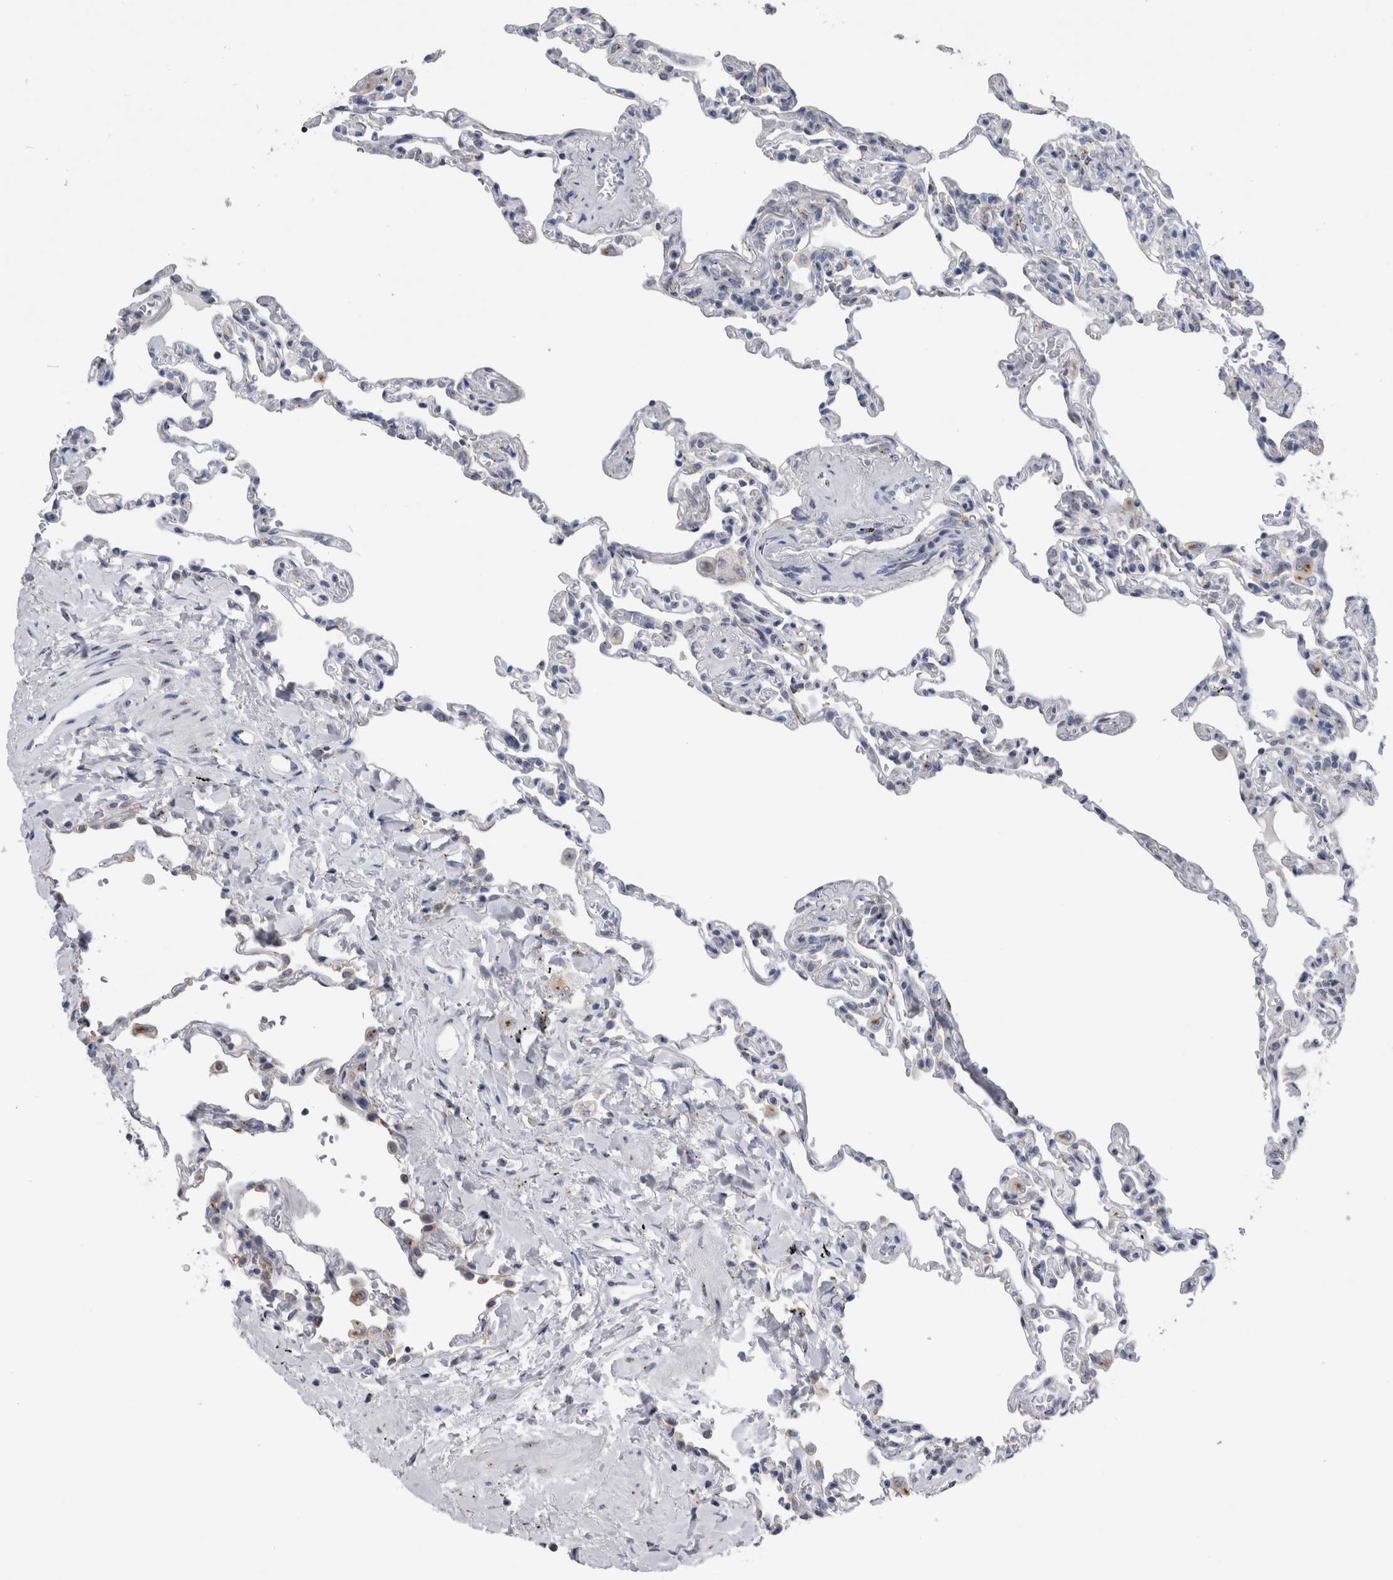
{"staining": {"intensity": "negative", "quantity": "none", "location": "none"}, "tissue": "lung", "cell_type": "Alveolar cells", "image_type": "normal", "snomed": [{"axis": "morphology", "description": "Normal tissue, NOS"}, {"axis": "topography", "description": "Lung"}], "caption": "DAB immunohistochemical staining of unremarkable human lung exhibits no significant positivity in alveolar cells. The staining was performed using DAB to visualize the protein expression in brown, while the nuclei were stained in blue with hematoxylin (Magnification: 20x).", "gene": "AKAP9", "patient": {"sex": "male", "age": 59}}